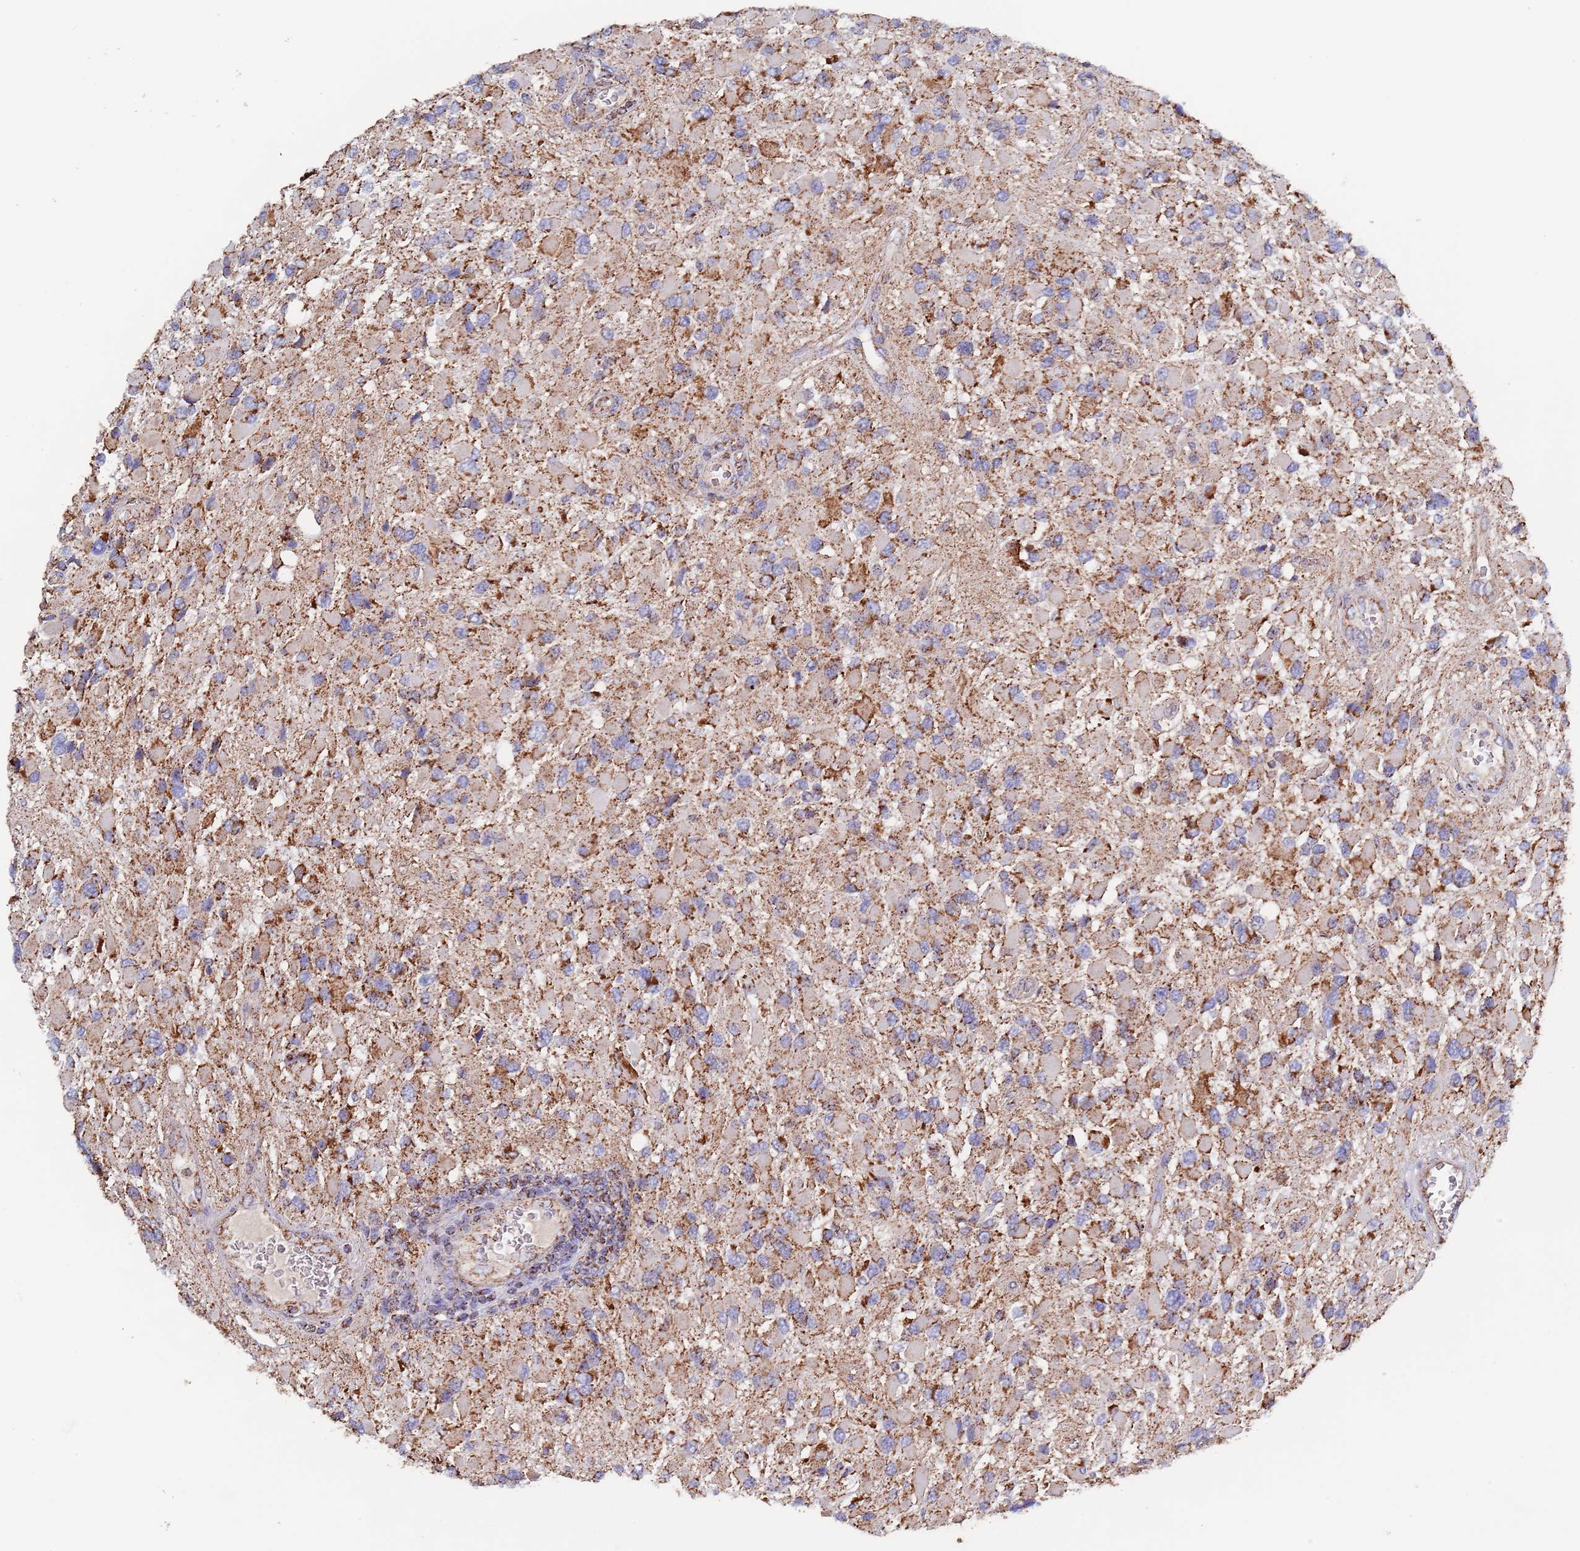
{"staining": {"intensity": "moderate", "quantity": ">75%", "location": "cytoplasmic/membranous"}, "tissue": "glioma", "cell_type": "Tumor cells", "image_type": "cancer", "snomed": [{"axis": "morphology", "description": "Glioma, malignant, High grade"}, {"axis": "topography", "description": "Brain"}], "caption": "DAB (3,3'-diaminobenzidine) immunohistochemical staining of glioma reveals moderate cytoplasmic/membranous protein positivity in about >75% of tumor cells.", "gene": "PGP", "patient": {"sex": "male", "age": 53}}